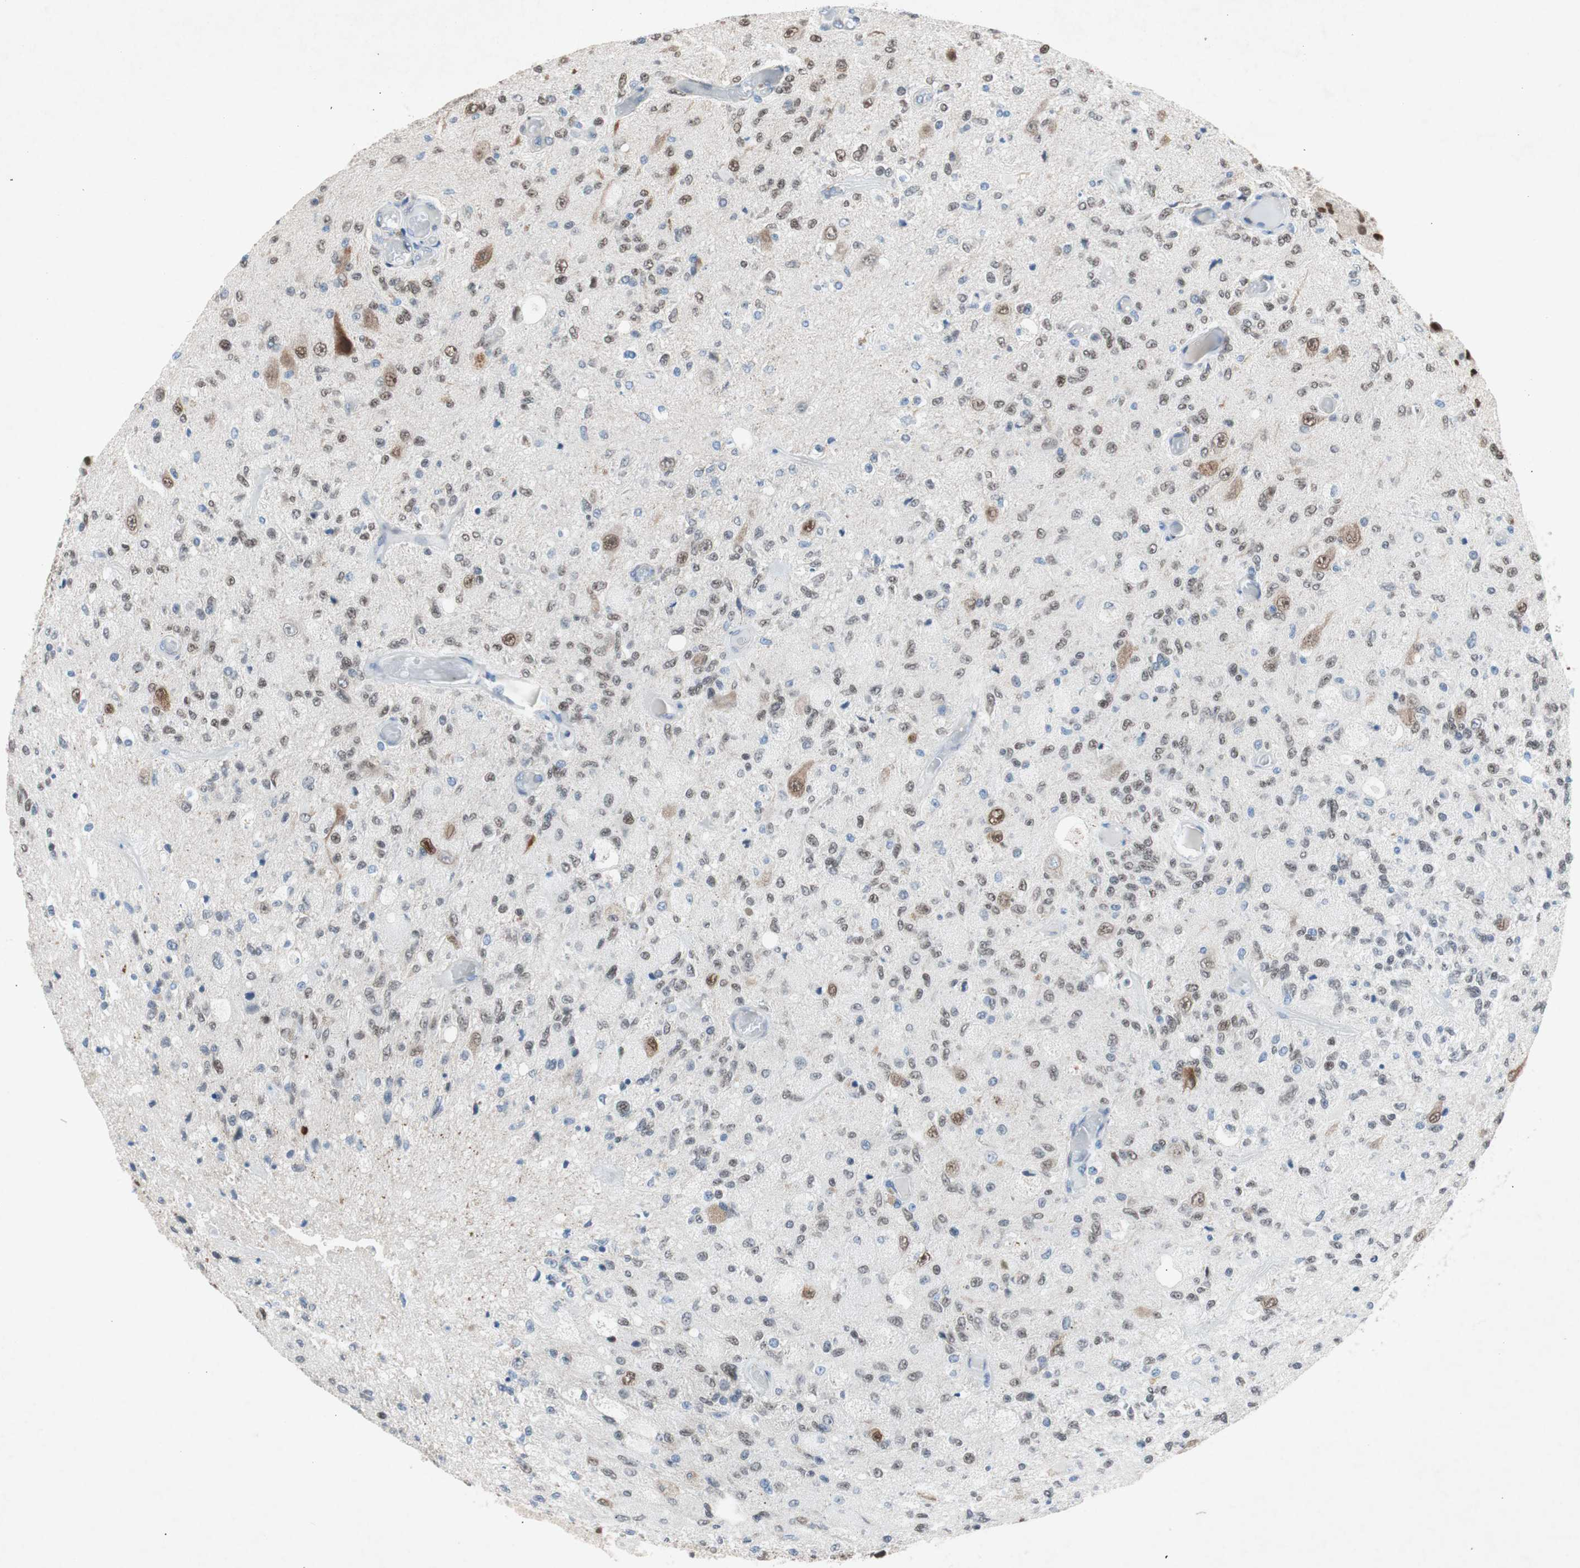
{"staining": {"intensity": "moderate", "quantity": "25%-75%", "location": "nuclear"}, "tissue": "glioma", "cell_type": "Tumor cells", "image_type": "cancer", "snomed": [{"axis": "morphology", "description": "Normal tissue, NOS"}, {"axis": "morphology", "description": "Glioma, malignant, High grade"}, {"axis": "topography", "description": "Cerebral cortex"}], "caption": "This histopathology image demonstrates glioma stained with immunohistochemistry to label a protein in brown. The nuclear of tumor cells show moderate positivity for the protein. Nuclei are counter-stained blue.", "gene": "ARNT2", "patient": {"sex": "male", "age": 77}}